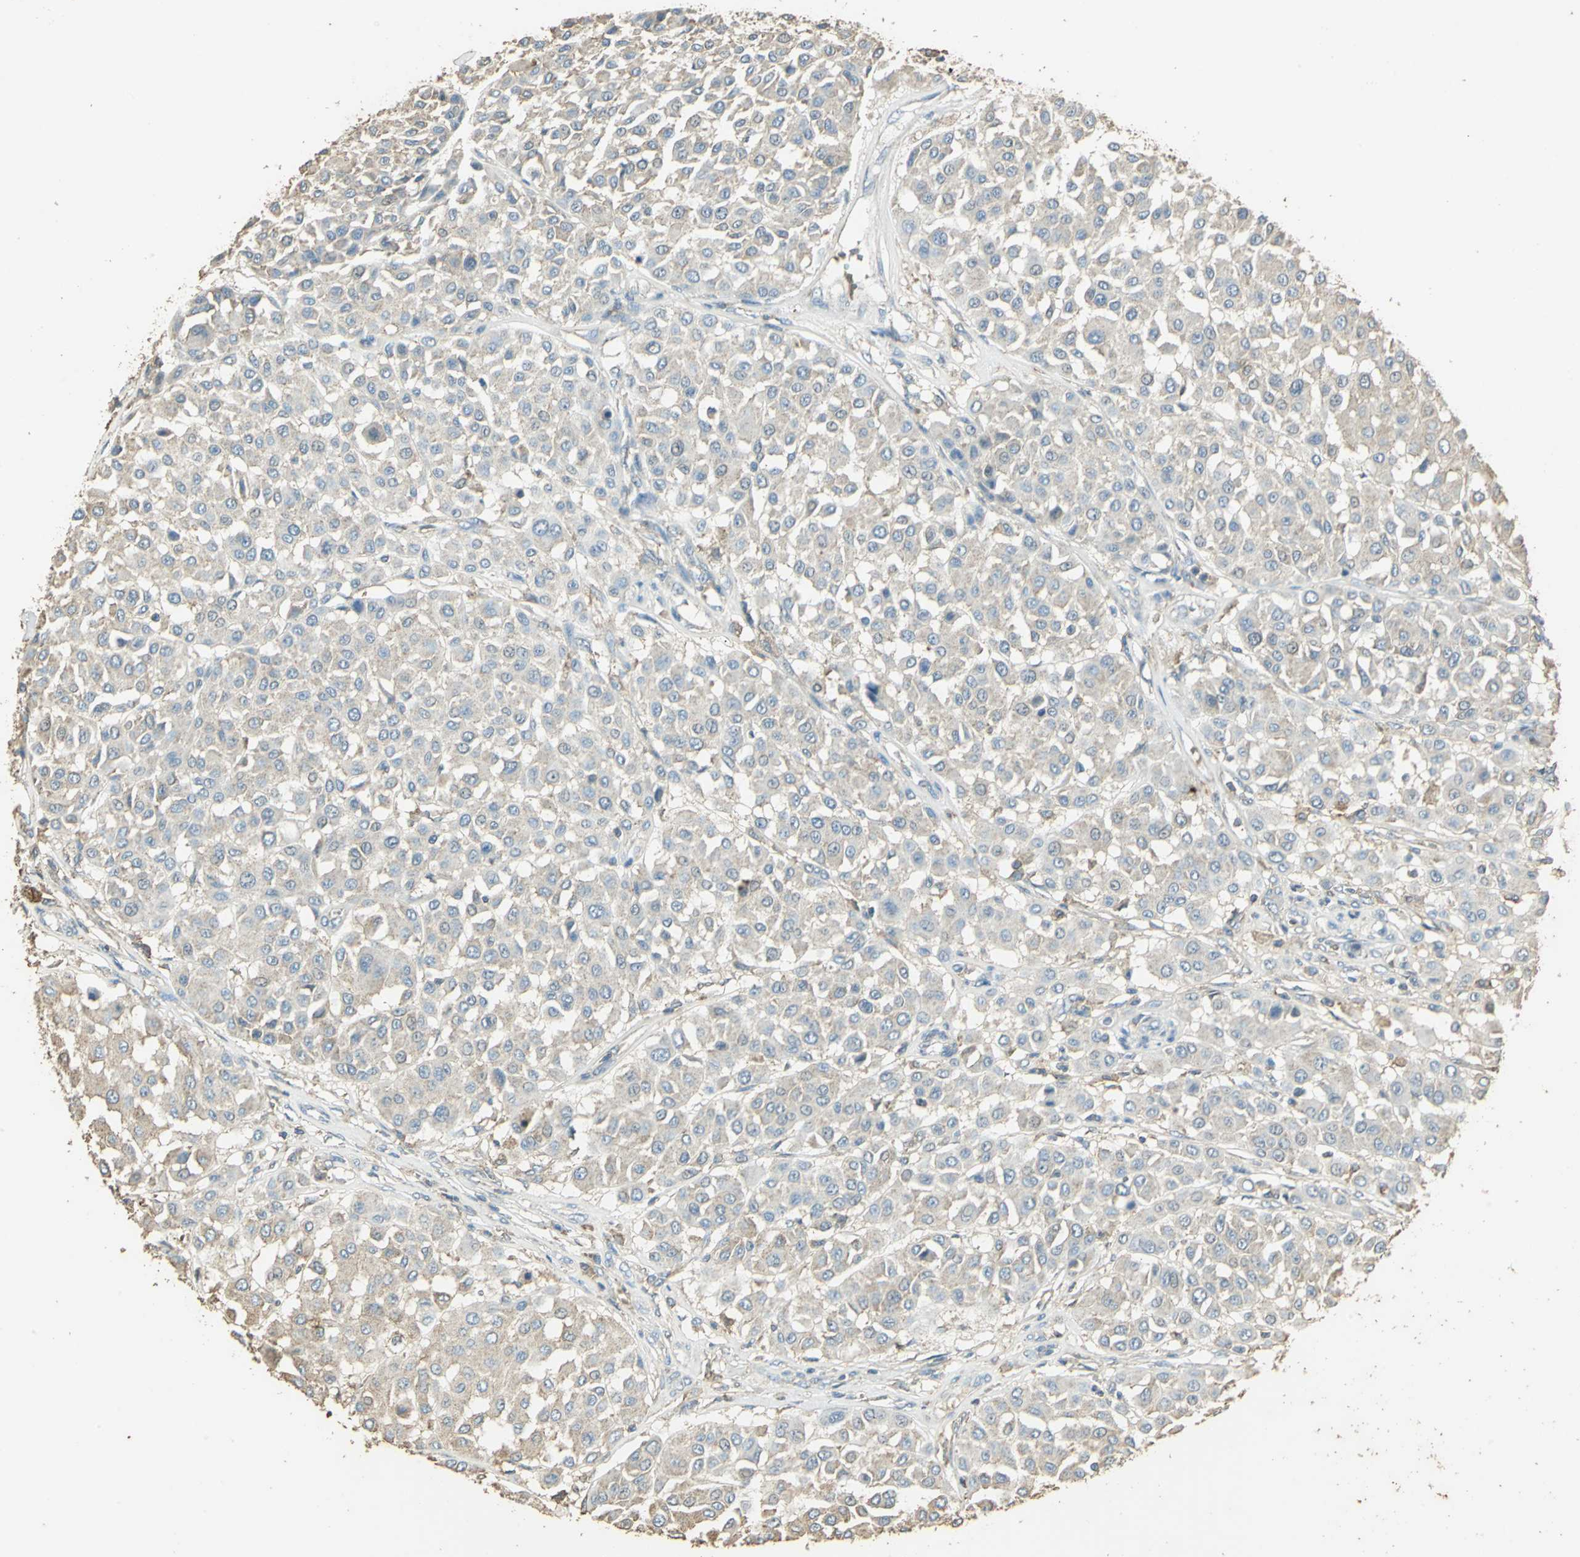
{"staining": {"intensity": "weak", "quantity": "25%-75%", "location": "cytoplasmic/membranous"}, "tissue": "melanoma", "cell_type": "Tumor cells", "image_type": "cancer", "snomed": [{"axis": "morphology", "description": "Malignant melanoma, Metastatic site"}, {"axis": "topography", "description": "Soft tissue"}], "caption": "A high-resolution micrograph shows IHC staining of malignant melanoma (metastatic site), which demonstrates weak cytoplasmic/membranous expression in approximately 25%-75% of tumor cells.", "gene": "TRAPPC2", "patient": {"sex": "male", "age": 41}}